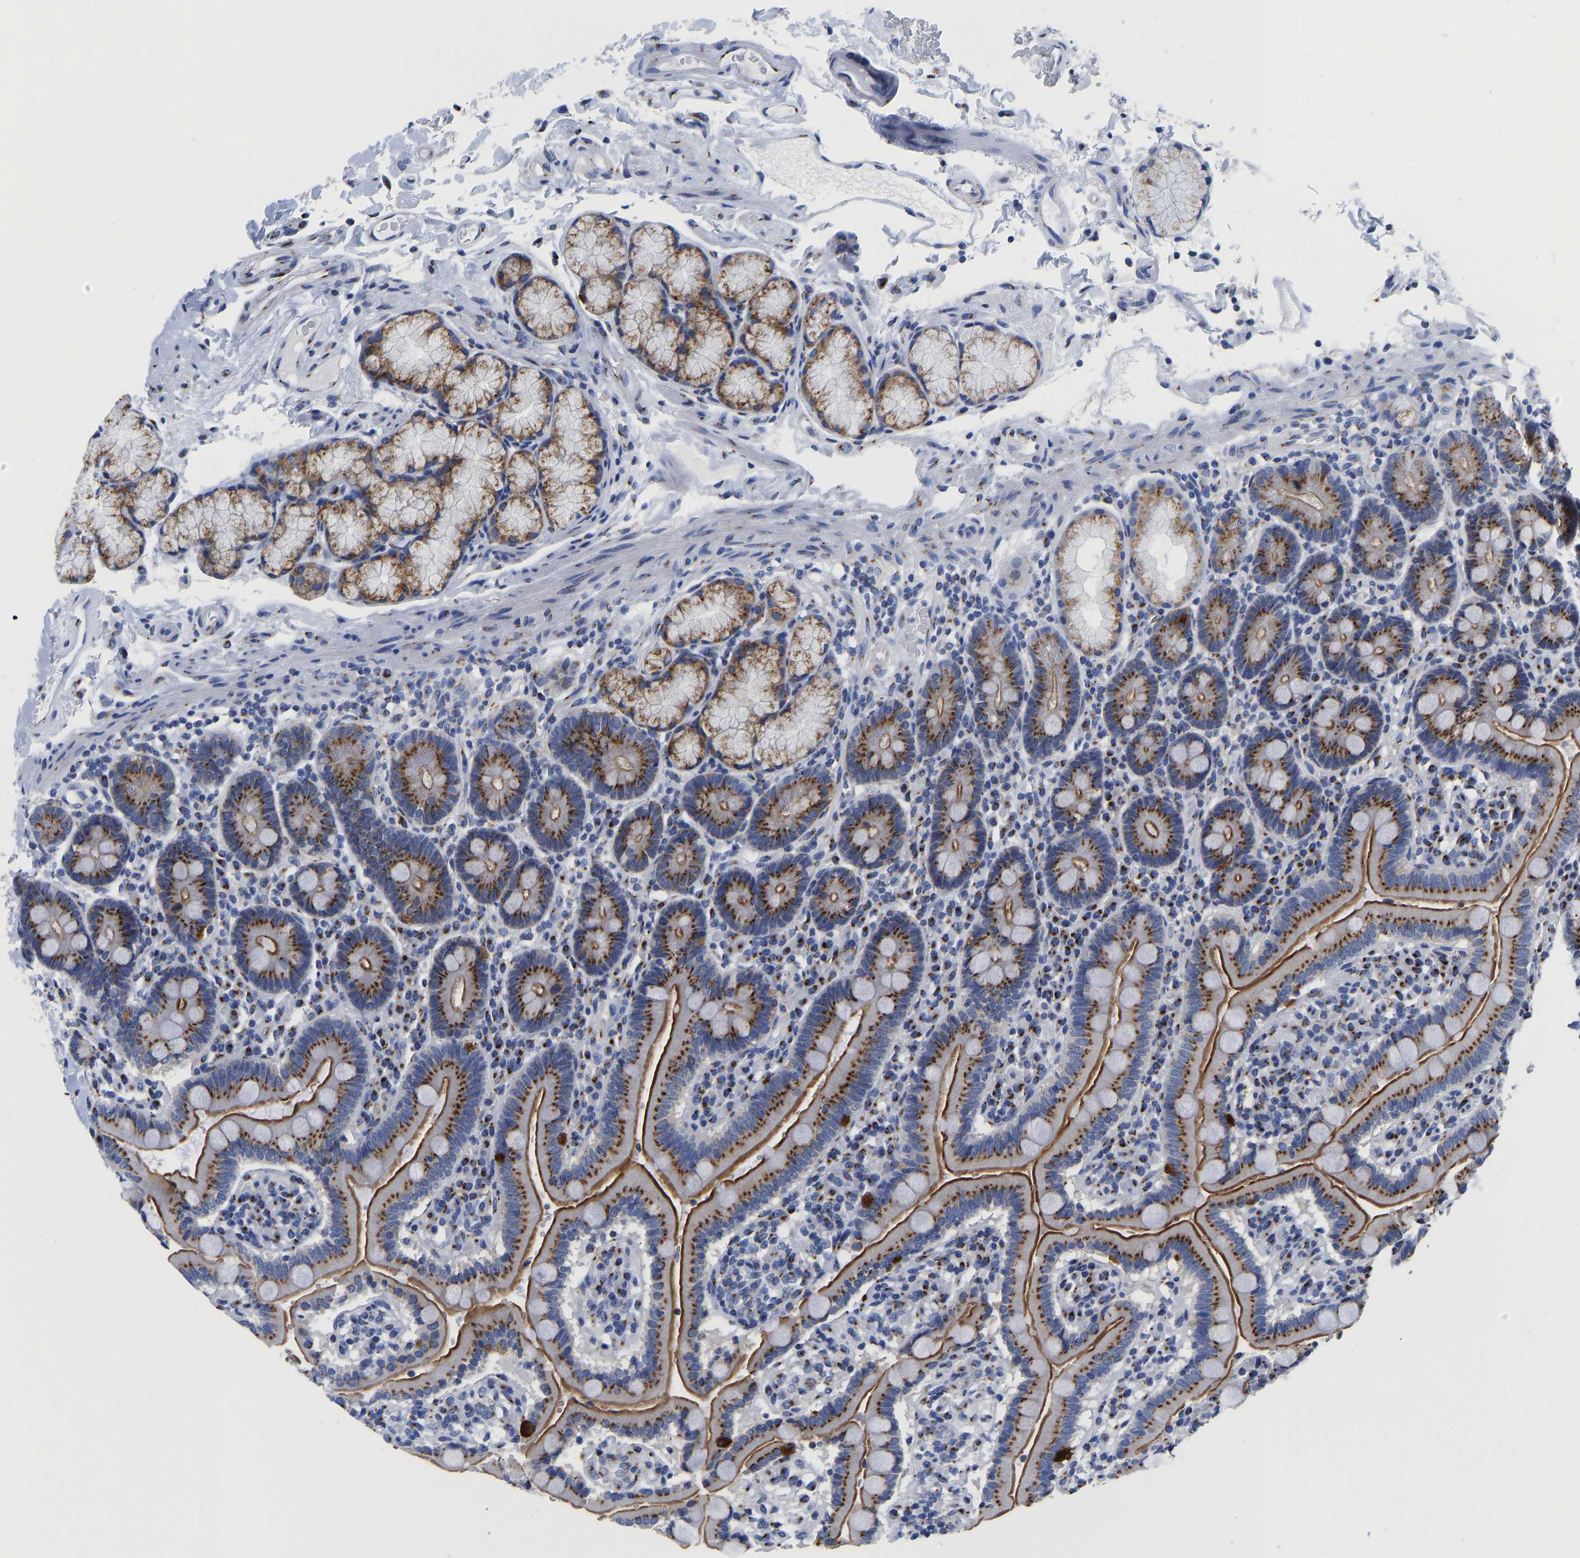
{"staining": {"intensity": "strong", "quantity": ">75%", "location": "cytoplasmic/membranous"}, "tissue": "duodenum", "cell_type": "Glandular cells", "image_type": "normal", "snomed": [{"axis": "morphology", "description": "Normal tissue, NOS"}, {"axis": "topography", "description": "Small intestine, NOS"}], "caption": "Protein expression analysis of benign duodenum displays strong cytoplasmic/membranous positivity in approximately >75% of glandular cells.", "gene": "TMEM87A", "patient": {"sex": "female", "age": 71}}